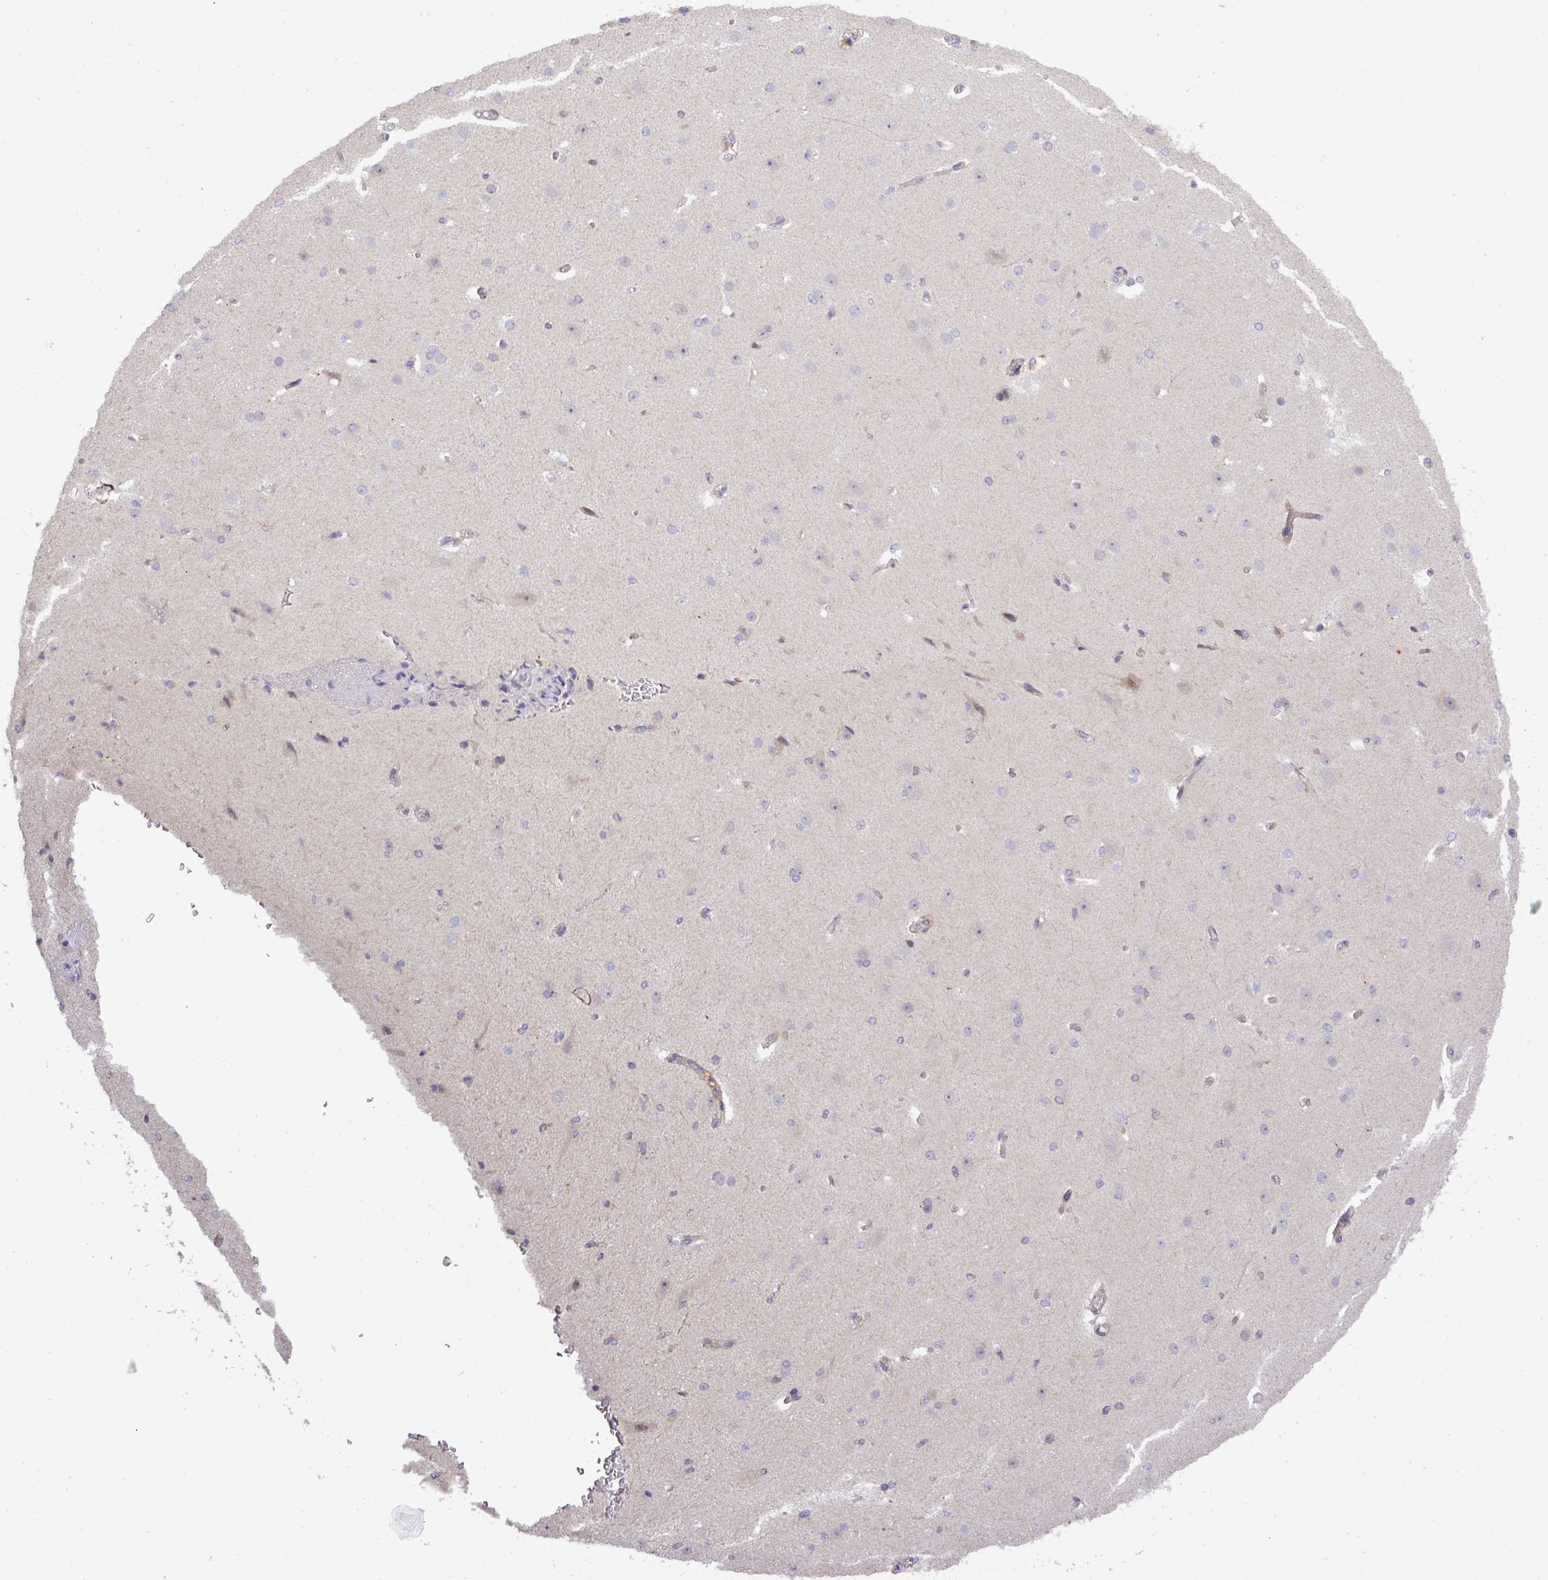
{"staining": {"intensity": "negative", "quantity": "none", "location": "none"}, "tissue": "cerebral cortex", "cell_type": "Endothelial cells", "image_type": "normal", "snomed": [{"axis": "morphology", "description": "Normal tissue, NOS"}, {"axis": "morphology", "description": "Inflammation, NOS"}, {"axis": "topography", "description": "Cerebral cortex"}], "caption": "An IHC histopathology image of benign cerebral cortex is shown. There is no staining in endothelial cells of cerebral cortex.", "gene": "NIN", "patient": {"sex": "male", "age": 6}}